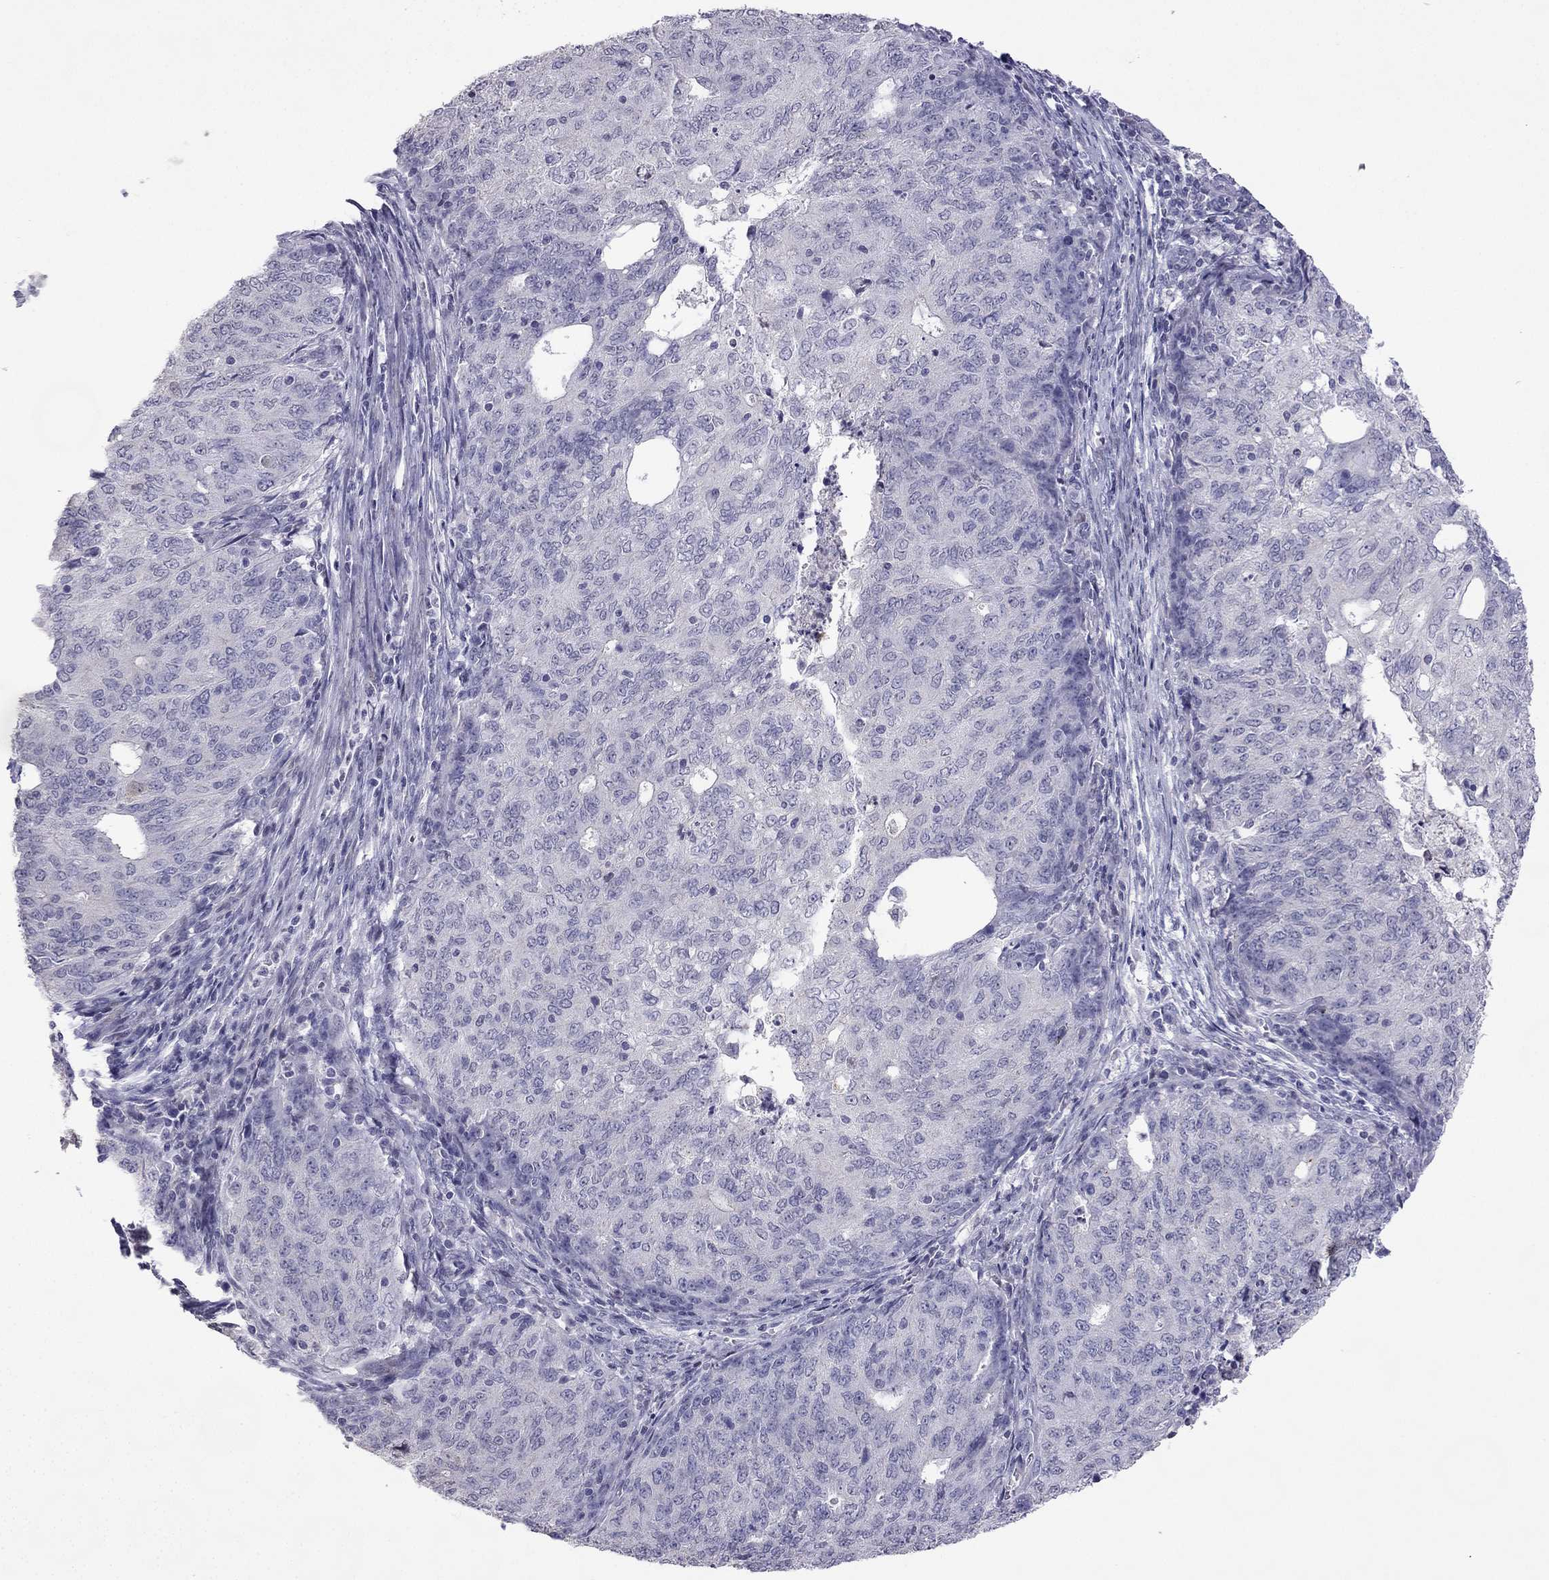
{"staining": {"intensity": "negative", "quantity": "none", "location": "none"}, "tissue": "endometrial cancer", "cell_type": "Tumor cells", "image_type": "cancer", "snomed": [{"axis": "morphology", "description": "Adenocarcinoma, NOS"}, {"axis": "topography", "description": "Endometrium"}], "caption": "High power microscopy image of an immunohistochemistry (IHC) image of endometrial cancer, revealing no significant expression in tumor cells.", "gene": "CFAP70", "patient": {"sex": "female", "age": 82}}